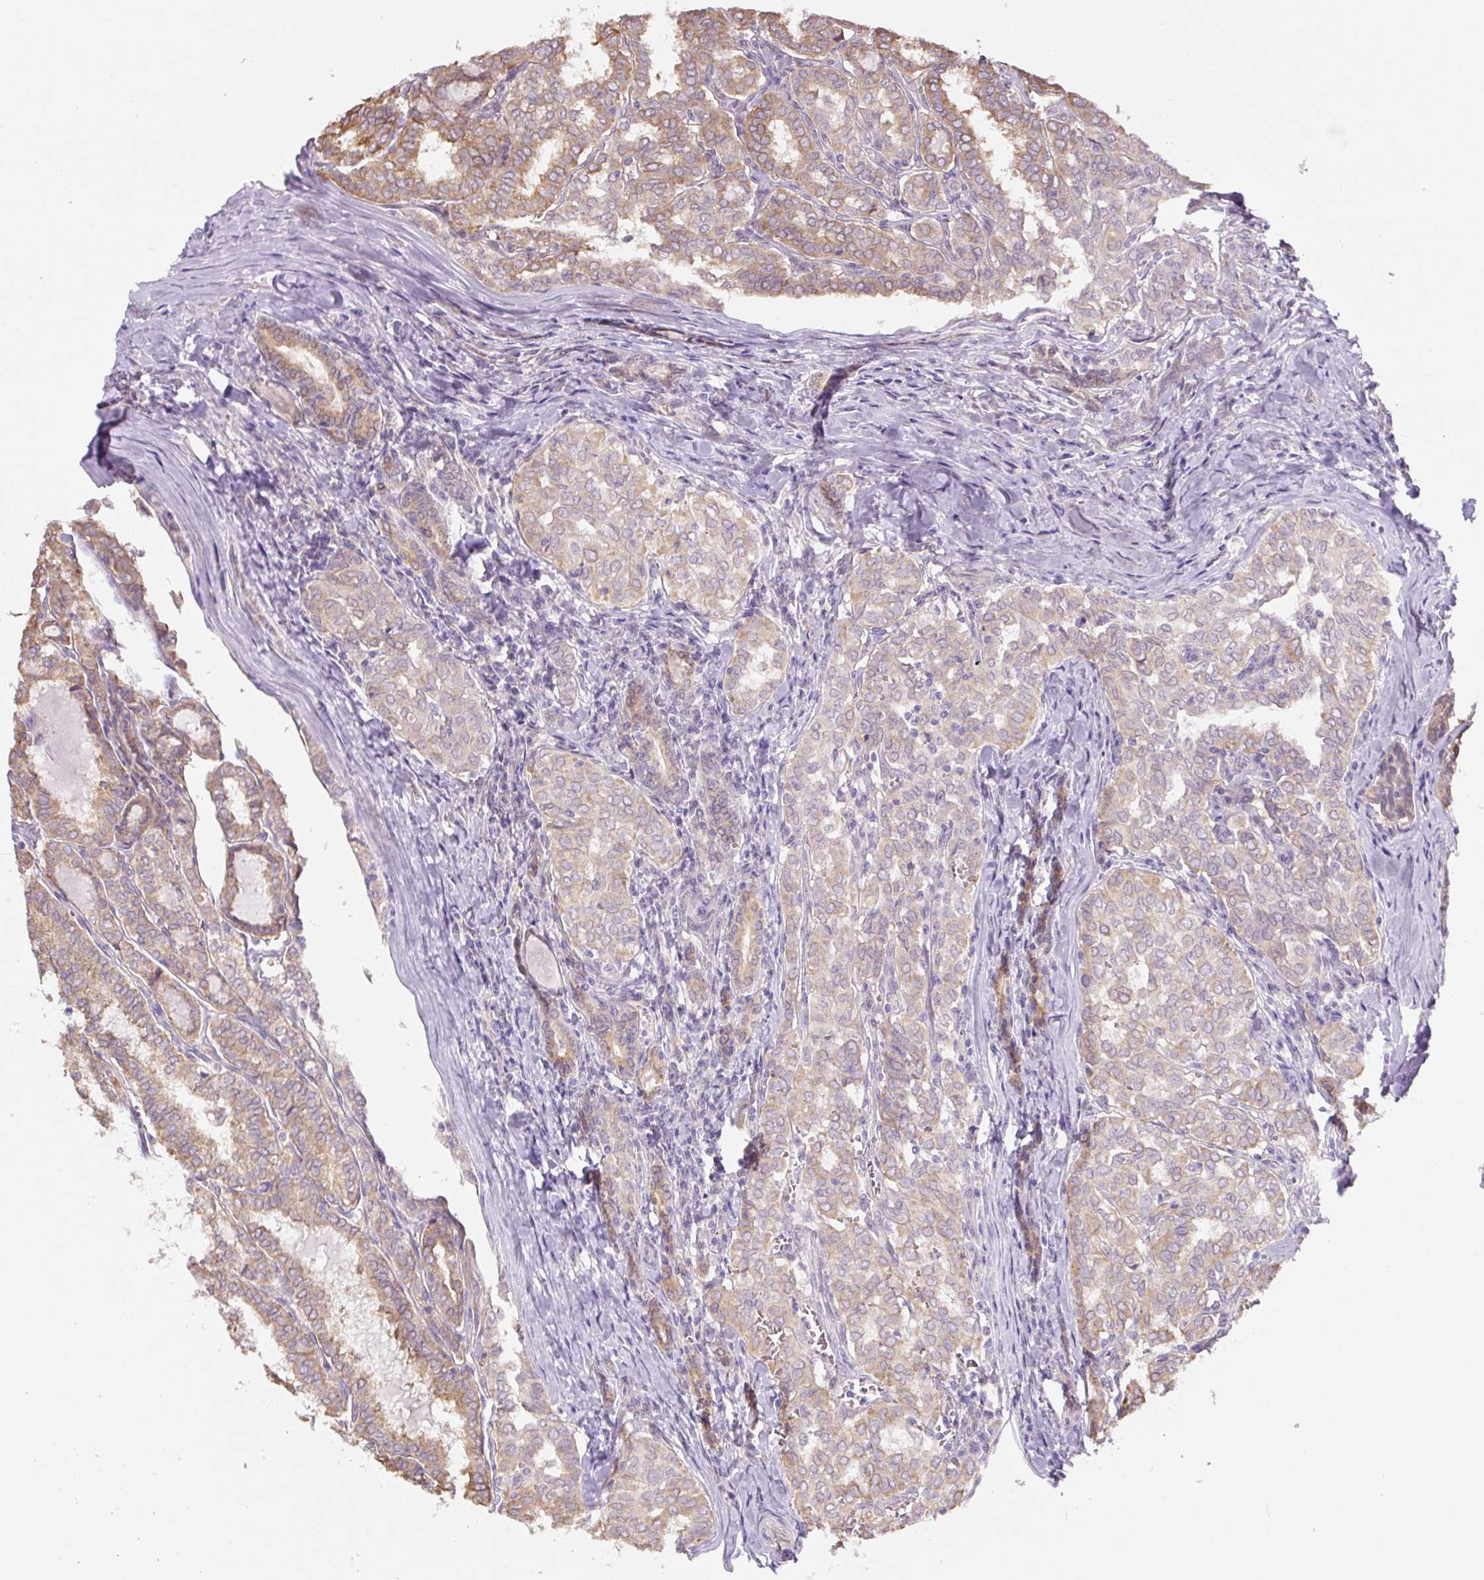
{"staining": {"intensity": "moderate", "quantity": "25%-75%", "location": "cytoplasmic/membranous"}, "tissue": "thyroid cancer", "cell_type": "Tumor cells", "image_type": "cancer", "snomed": [{"axis": "morphology", "description": "Papillary adenocarcinoma, NOS"}, {"axis": "topography", "description": "Thyroid gland"}], "caption": "The histopathology image demonstrates staining of thyroid cancer, revealing moderate cytoplasmic/membranous protein positivity (brown color) within tumor cells.", "gene": "ASRGL1", "patient": {"sex": "female", "age": 30}}